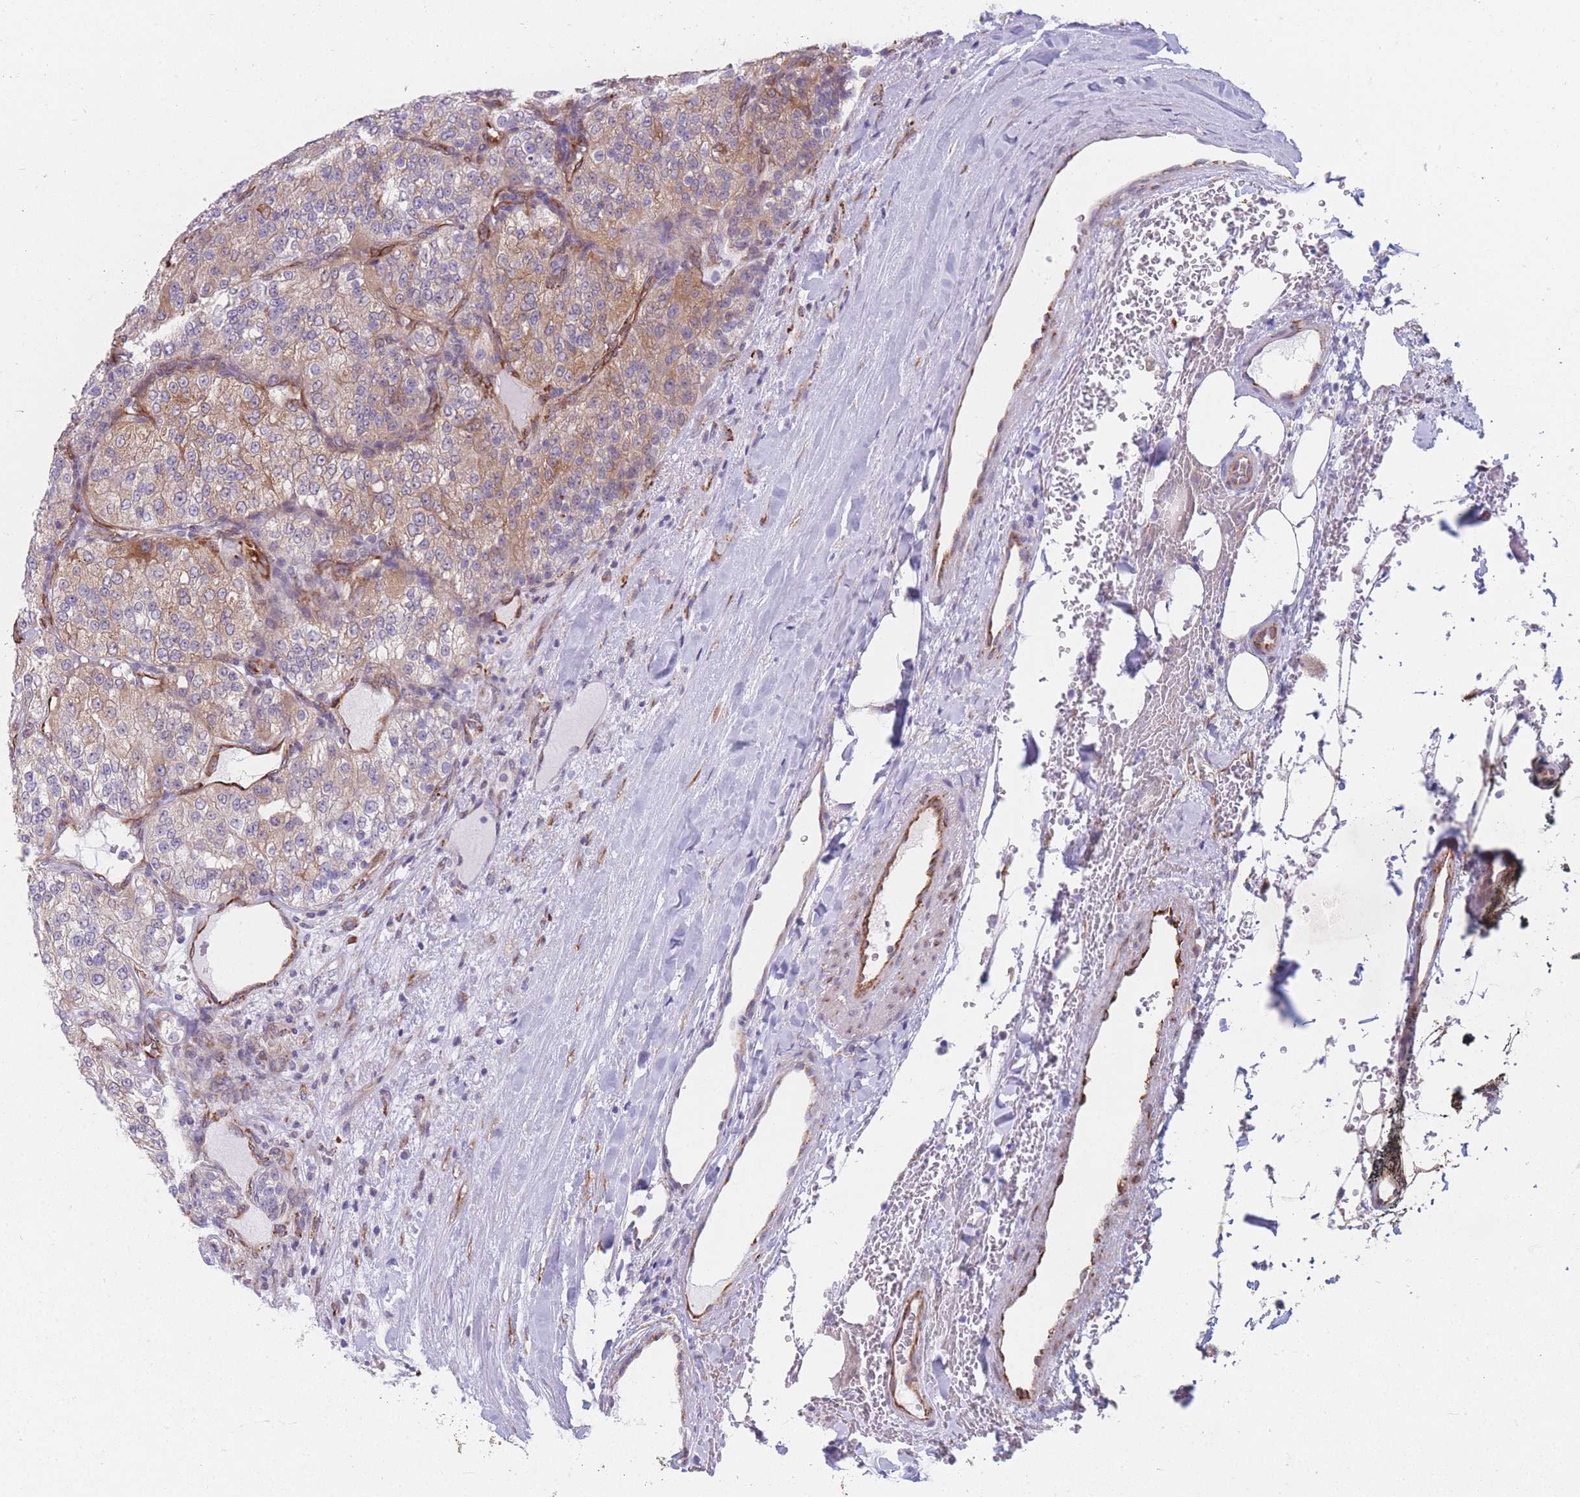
{"staining": {"intensity": "moderate", "quantity": ">75%", "location": "cytoplasmic/membranous"}, "tissue": "renal cancer", "cell_type": "Tumor cells", "image_type": "cancer", "snomed": [{"axis": "morphology", "description": "Adenocarcinoma, NOS"}, {"axis": "topography", "description": "Kidney"}], "caption": "This histopathology image exhibits immunohistochemistry (IHC) staining of human renal adenocarcinoma, with medium moderate cytoplasmic/membranous positivity in approximately >75% of tumor cells.", "gene": "AK9", "patient": {"sex": "female", "age": 63}}